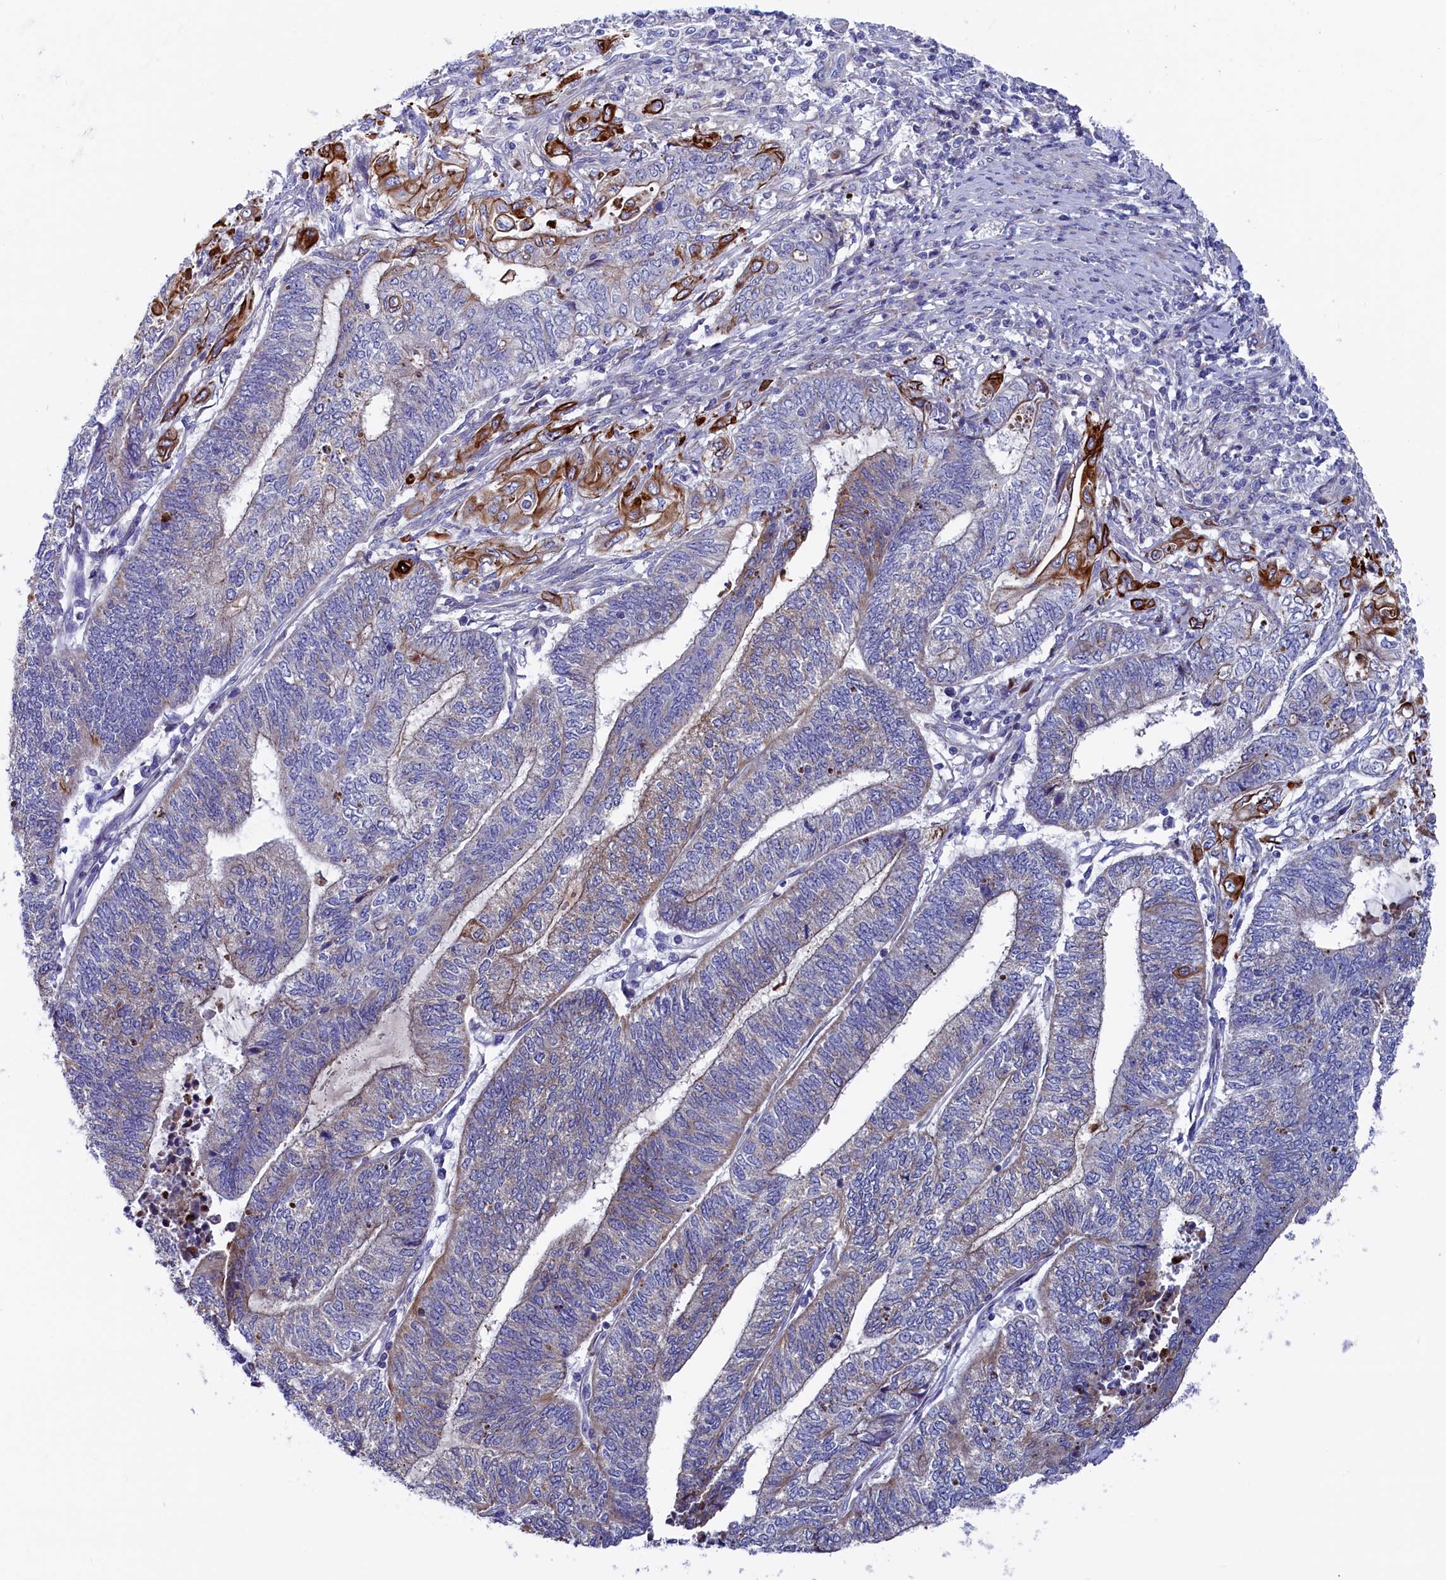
{"staining": {"intensity": "strong", "quantity": "<25%", "location": "cytoplasmic/membranous"}, "tissue": "endometrial cancer", "cell_type": "Tumor cells", "image_type": "cancer", "snomed": [{"axis": "morphology", "description": "Adenocarcinoma, NOS"}, {"axis": "topography", "description": "Uterus"}, {"axis": "topography", "description": "Endometrium"}], "caption": "The immunohistochemical stain labels strong cytoplasmic/membranous staining in tumor cells of endometrial cancer tissue.", "gene": "NUDT7", "patient": {"sex": "female", "age": 70}}